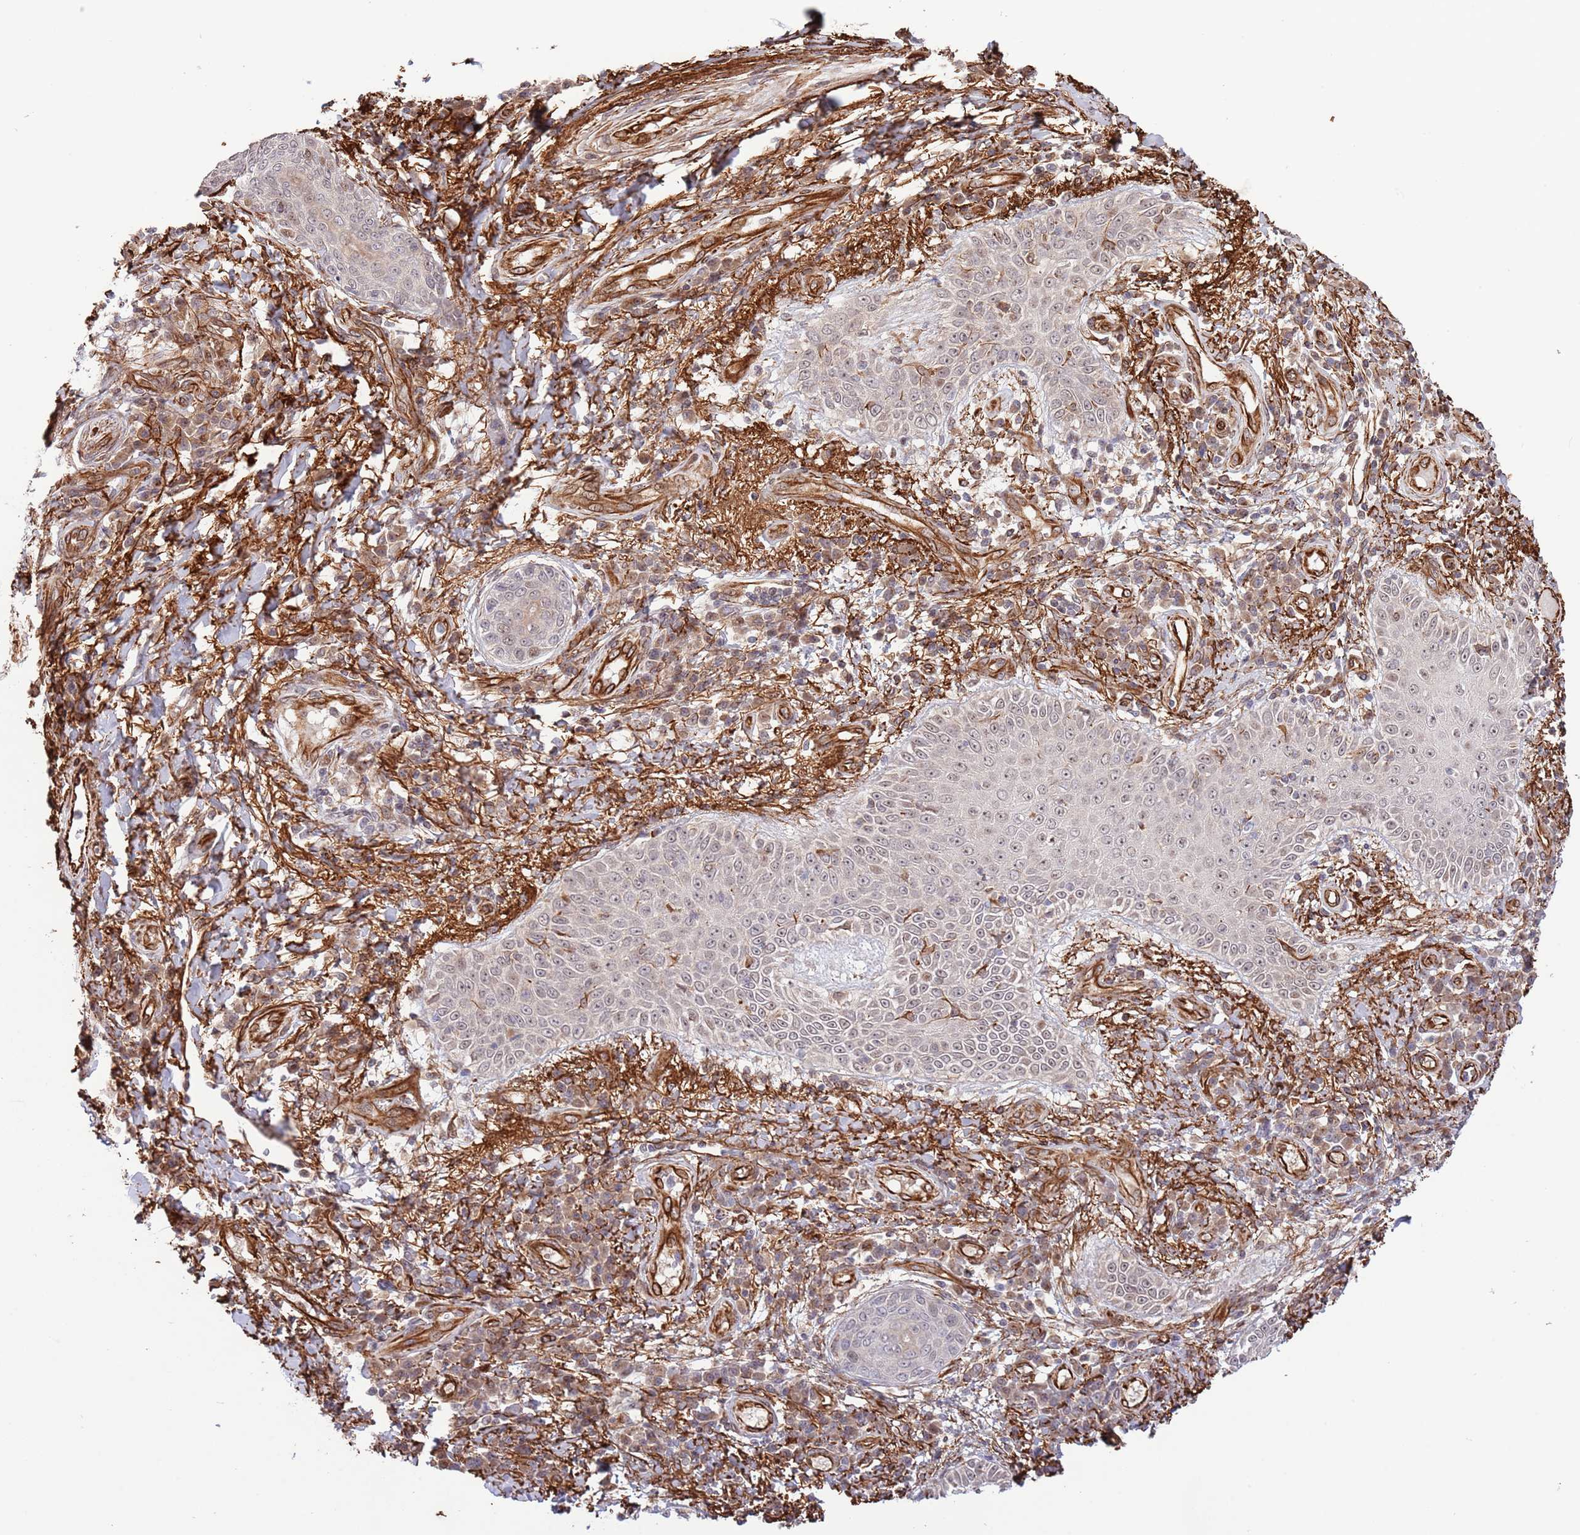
{"staining": {"intensity": "weak", "quantity": "<25%", "location": "nuclear"}, "tissue": "skin cancer", "cell_type": "Tumor cells", "image_type": "cancer", "snomed": [{"axis": "morphology", "description": "Squamous cell carcinoma, NOS"}, {"axis": "topography", "description": "Skin"}], "caption": "The photomicrograph shows no staining of tumor cells in skin cancer.", "gene": "NEK3", "patient": {"sex": "male", "age": 70}}